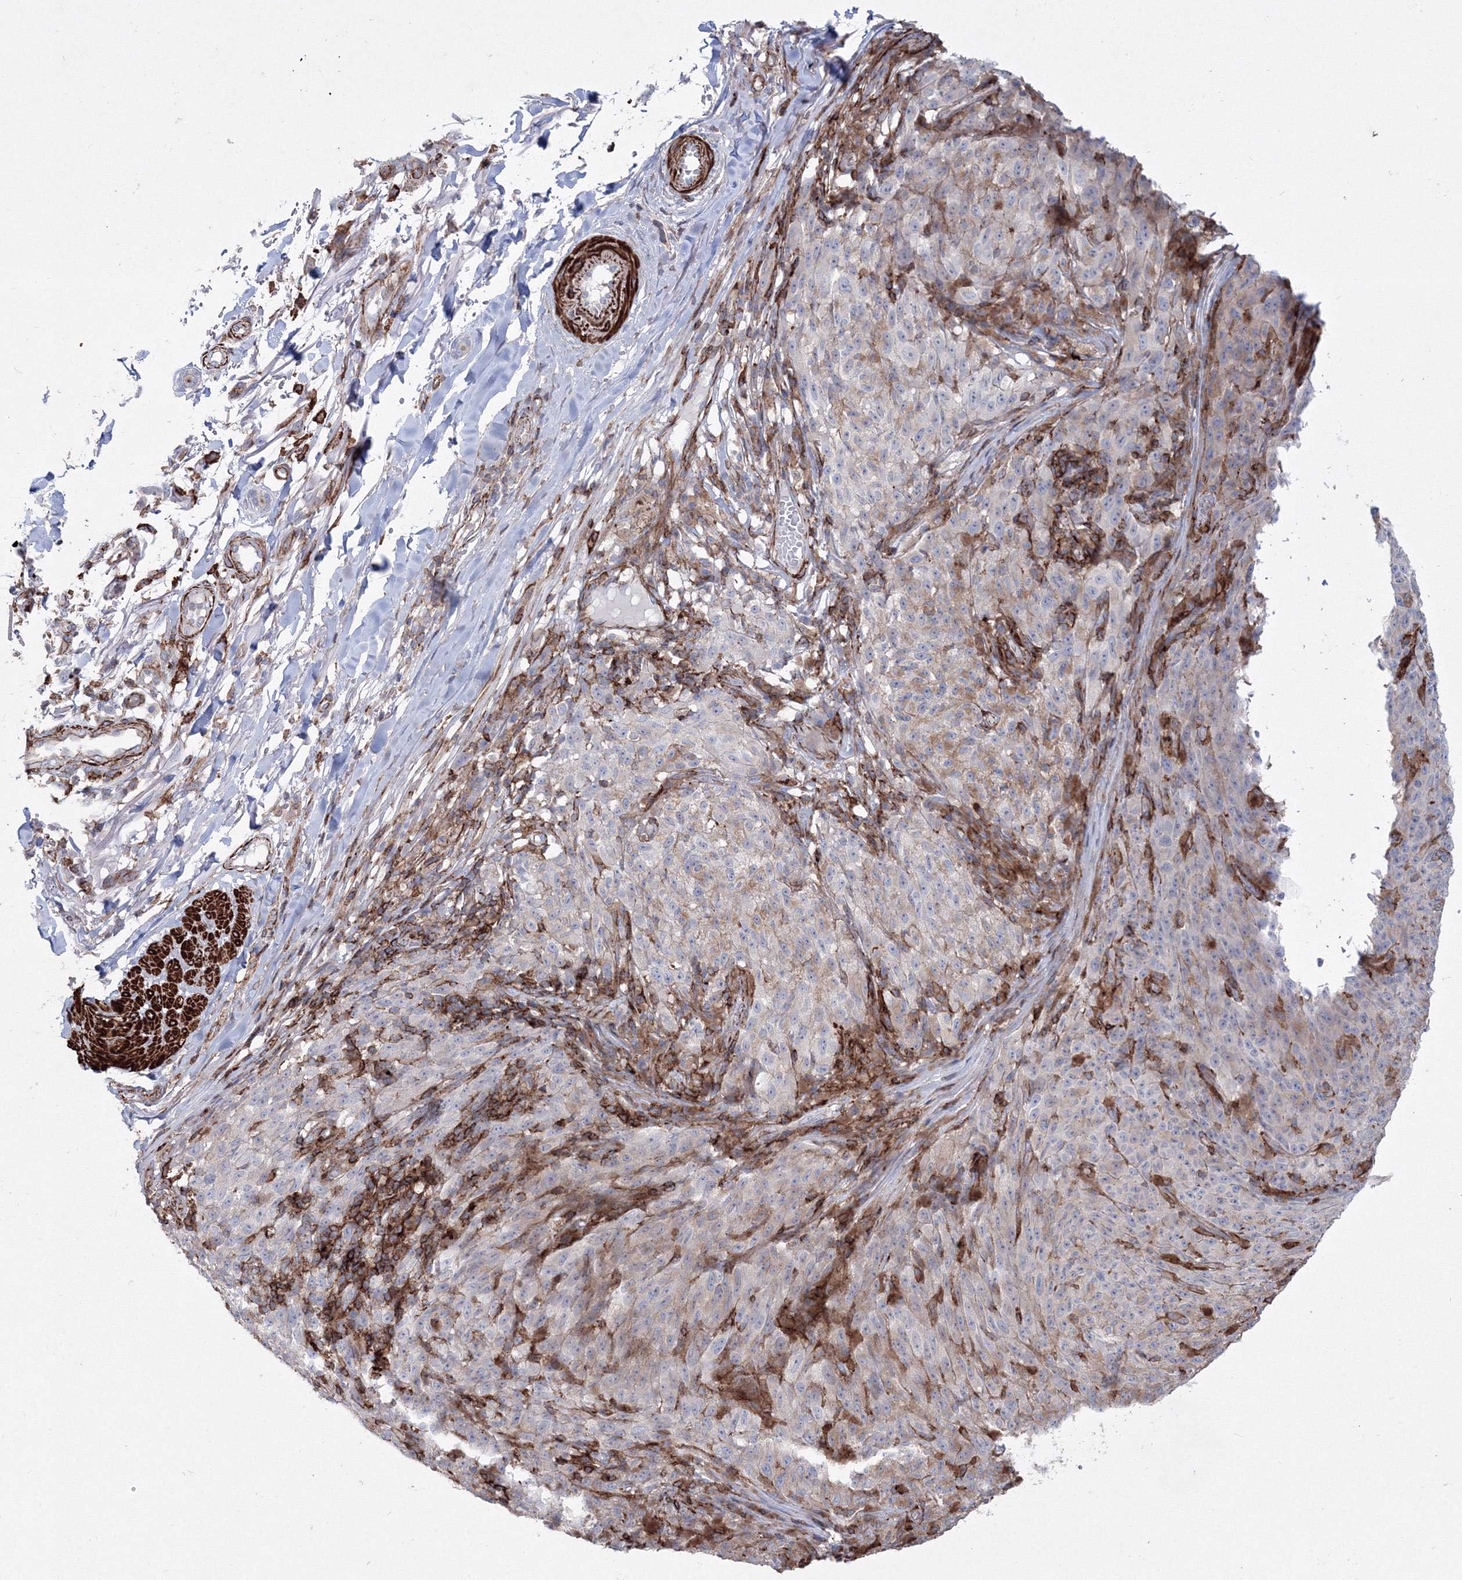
{"staining": {"intensity": "moderate", "quantity": "<25%", "location": "cytoplasmic/membranous"}, "tissue": "melanoma", "cell_type": "Tumor cells", "image_type": "cancer", "snomed": [{"axis": "morphology", "description": "Malignant melanoma, NOS"}, {"axis": "topography", "description": "Skin"}], "caption": "The histopathology image demonstrates a brown stain indicating the presence of a protein in the cytoplasmic/membranous of tumor cells in malignant melanoma.", "gene": "GPR82", "patient": {"sex": "female", "age": 82}}